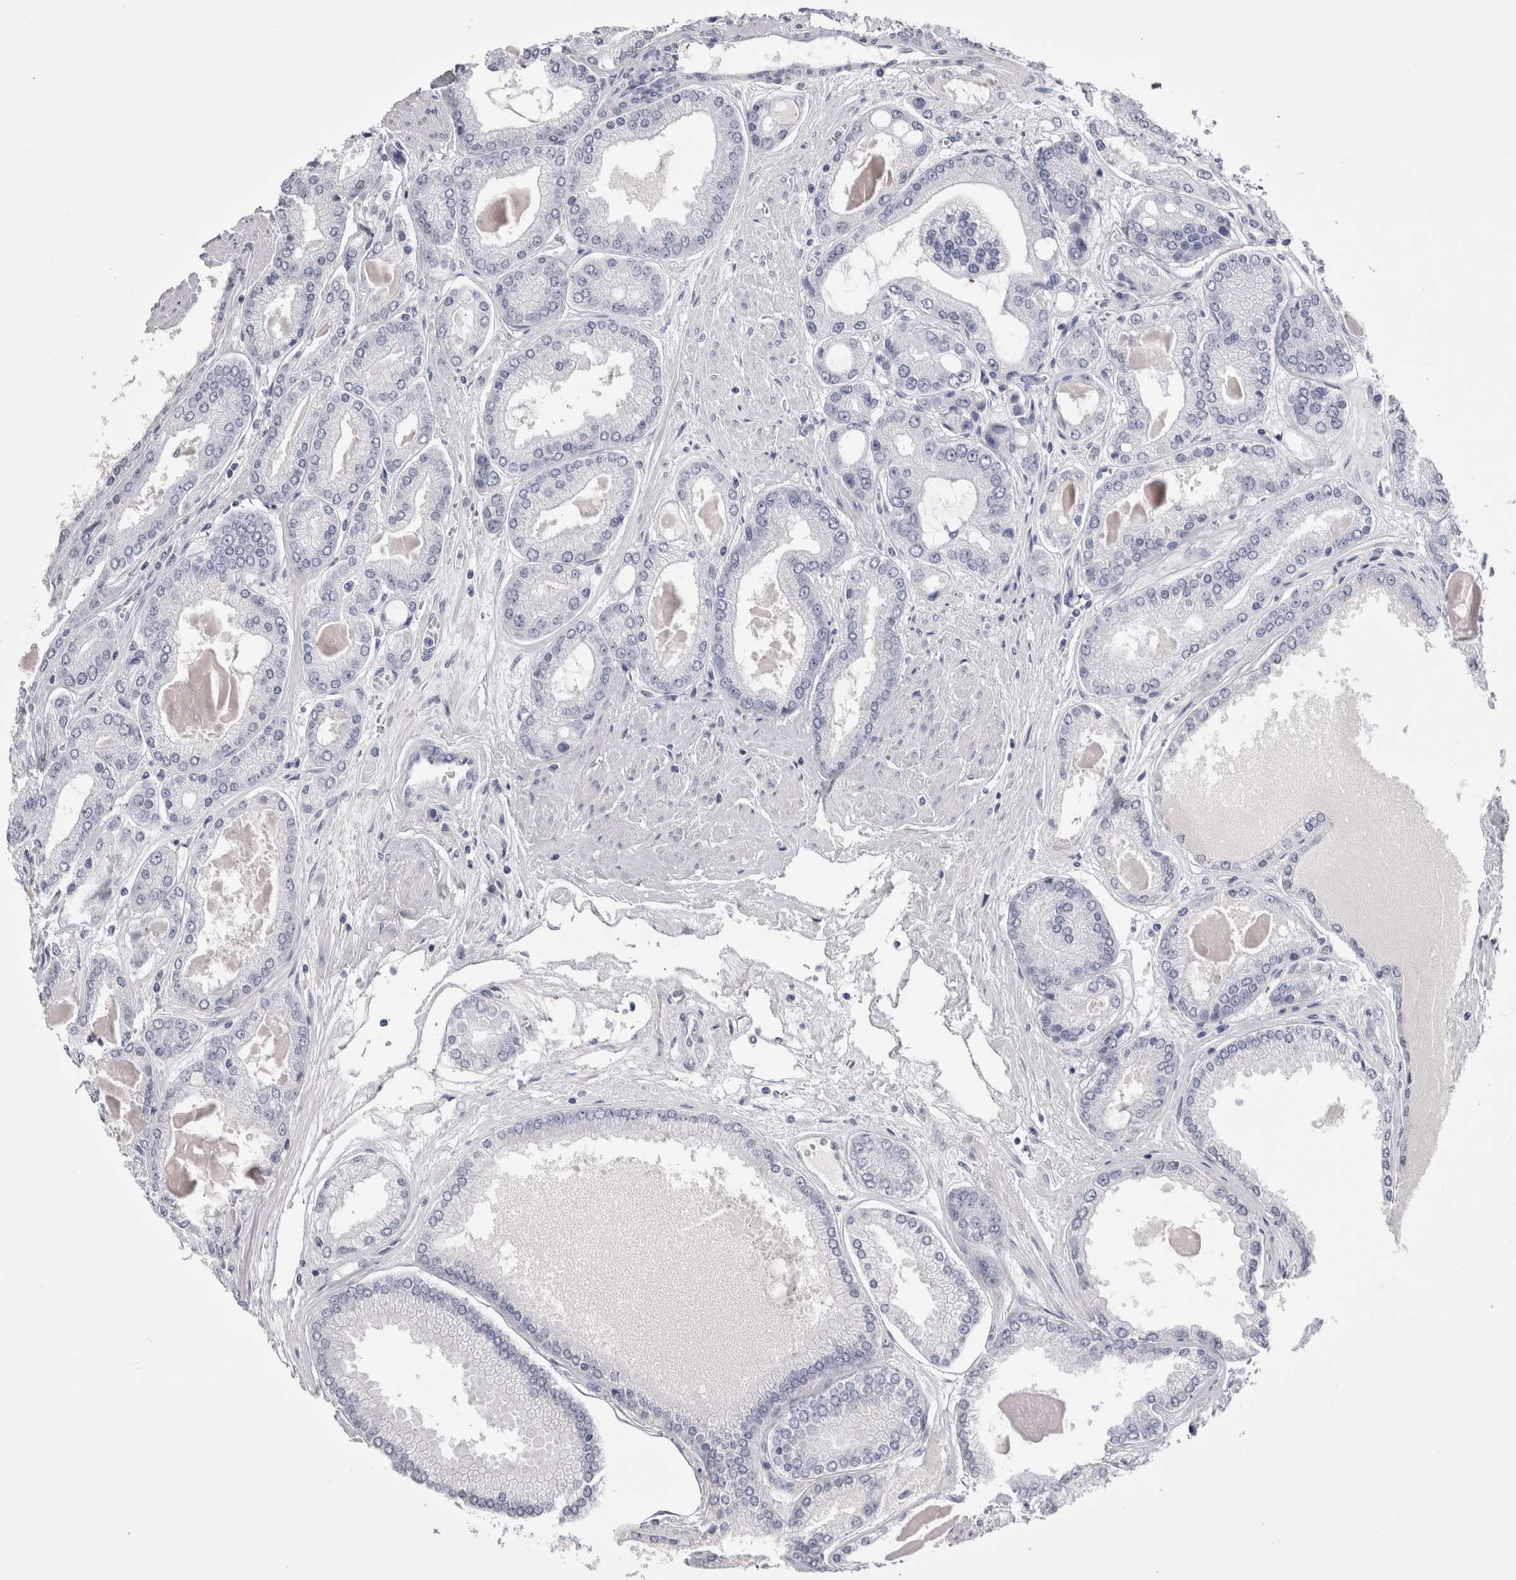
{"staining": {"intensity": "negative", "quantity": "none", "location": "none"}, "tissue": "prostate cancer", "cell_type": "Tumor cells", "image_type": "cancer", "snomed": [{"axis": "morphology", "description": "Adenocarcinoma, High grade"}, {"axis": "topography", "description": "Prostate"}], "caption": "Immunohistochemistry of human prostate adenocarcinoma (high-grade) exhibits no expression in tumor cells.", "gene": "CDHR5", "patient": {"sex": "male", "age": 59}}